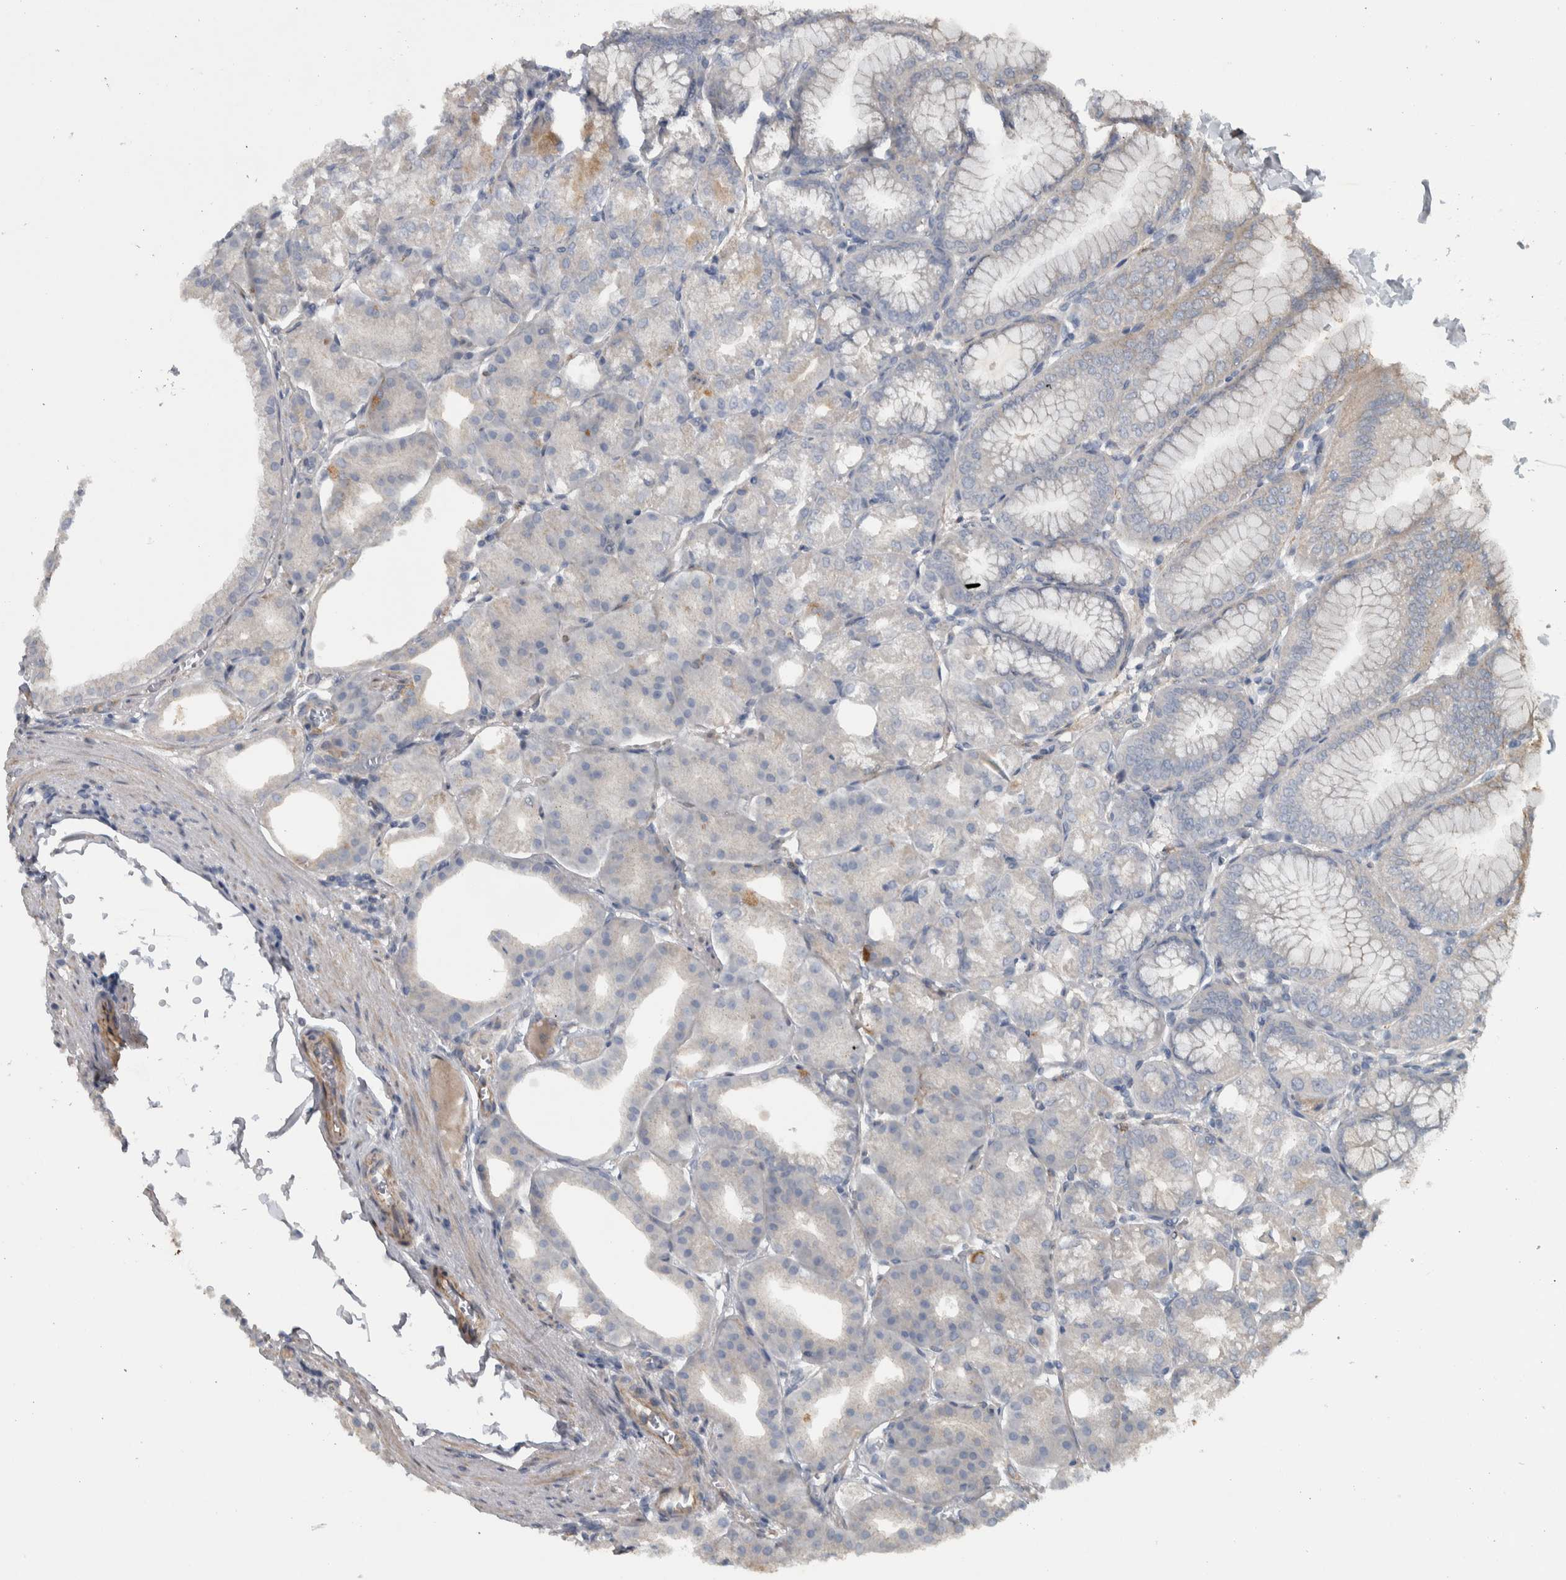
{"staining": {"intensity": "weak", "quantity": "<25%", "location": "cytoplasmic/membranous"}, "tissue": "stomach", "cell_type": "Glandular cells", "image_type": "normal", "snomed": [{"axis": "morphology", "description": "Normal tissue, NOS"}, {"axis": "topography", "description": "Stomach, lower"}], "caption": "Immunohistochemical staining of benign stomach demonstrates no significant positivity in glandular cells.", "gene": "NT5C2", "patient": {"sex": "male", "age": 71}}